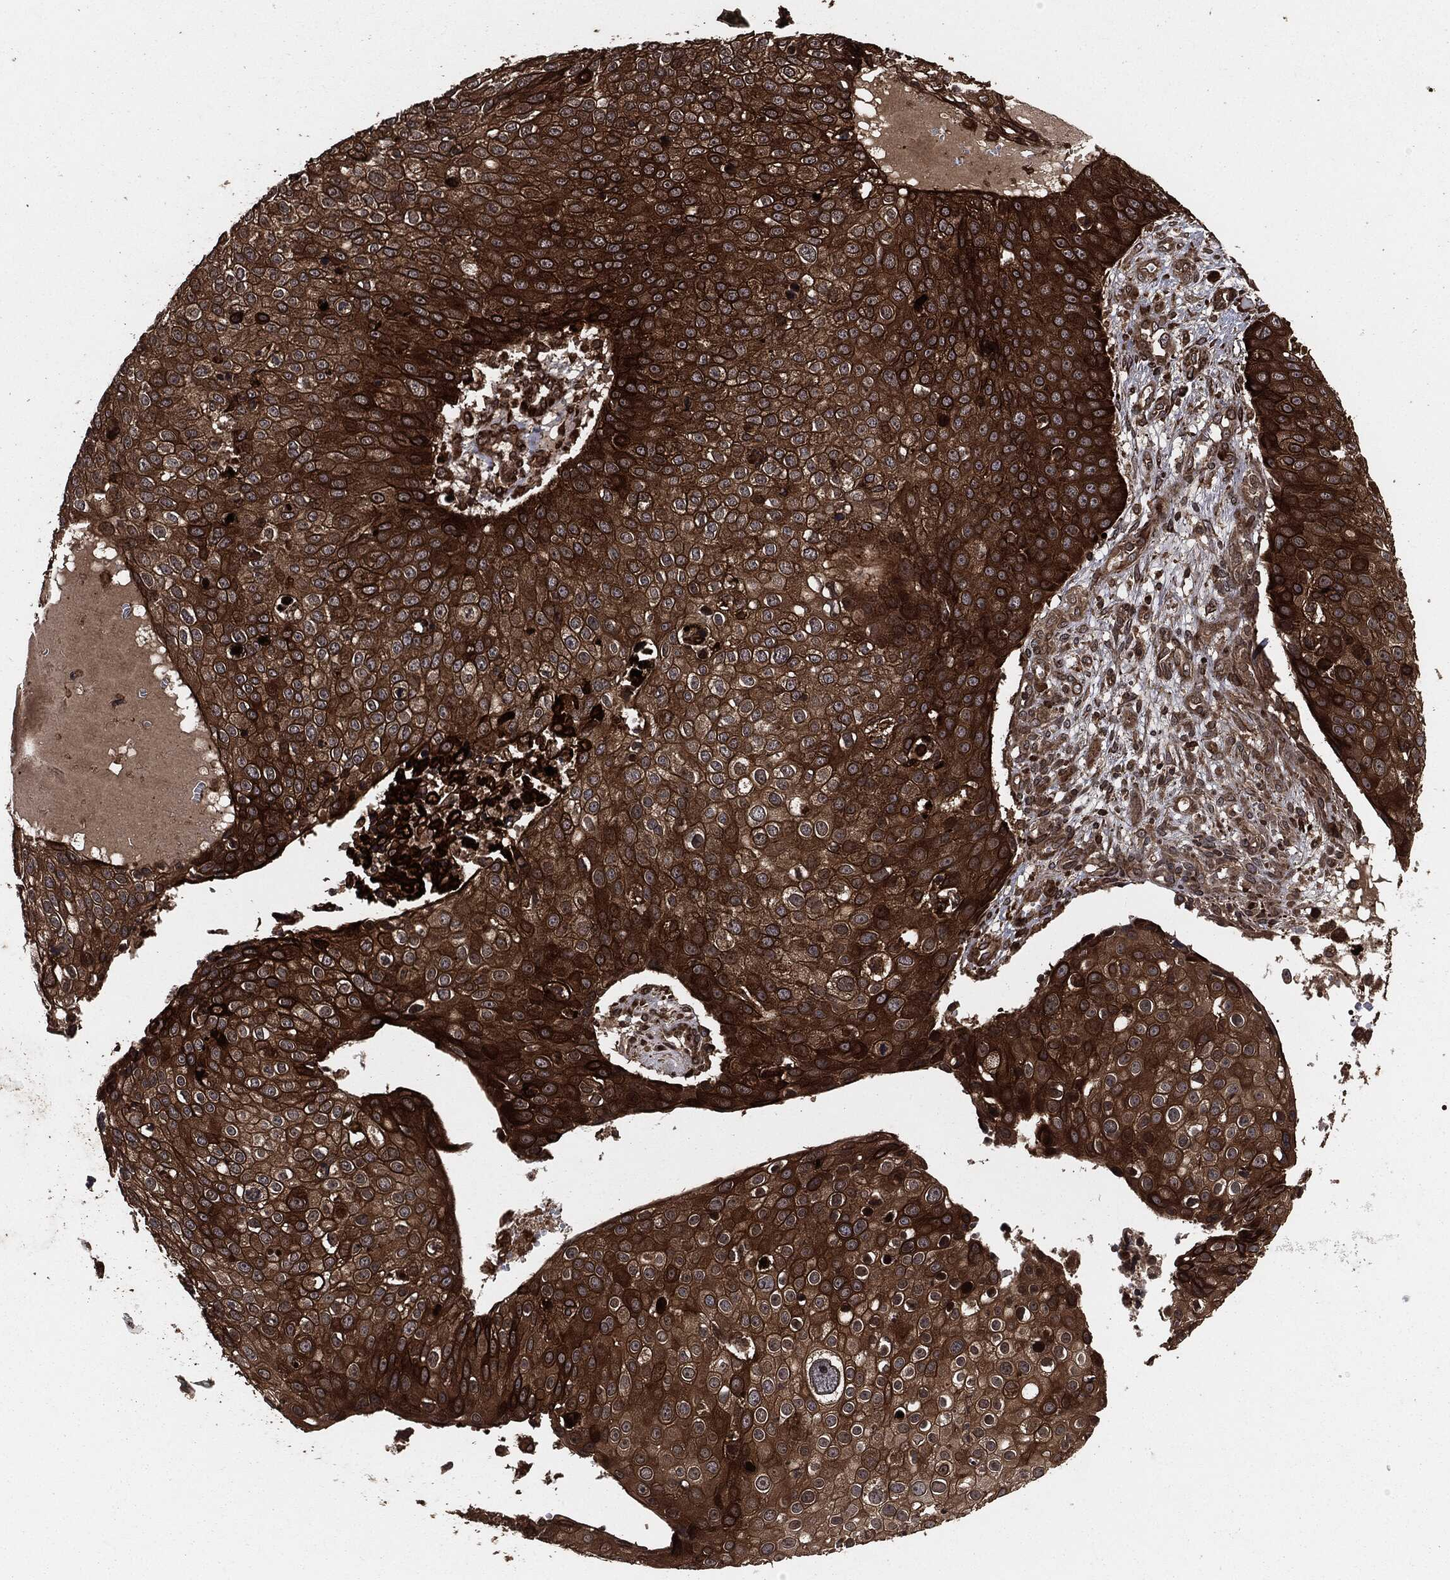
{"staining": {"intensity": "strong", "quantity": ">75%", "location": "cytoplasmic/membranous"}, "tissue": "skin cancer", "cell_type": "Tumor cells", "image_type": "cancer", "snomed": [{"axis": "morphology", "description": "Squamous cell carcinoma, NOS"}, {"axis": "topography", "description": "Skin"}], "caption": "DAB immunohistochemical staining of human skin squamous cell carcinoma shows strong cytoplasmic/membranous protein positivity in about >75% of tumor cells. The staining was performed using DAB, with brown indicating positive protein expression. Nuclei are stained blue with hematoxylin.", "gene": "IFIT1", "patient": {"sex": "male", "age": 71}}